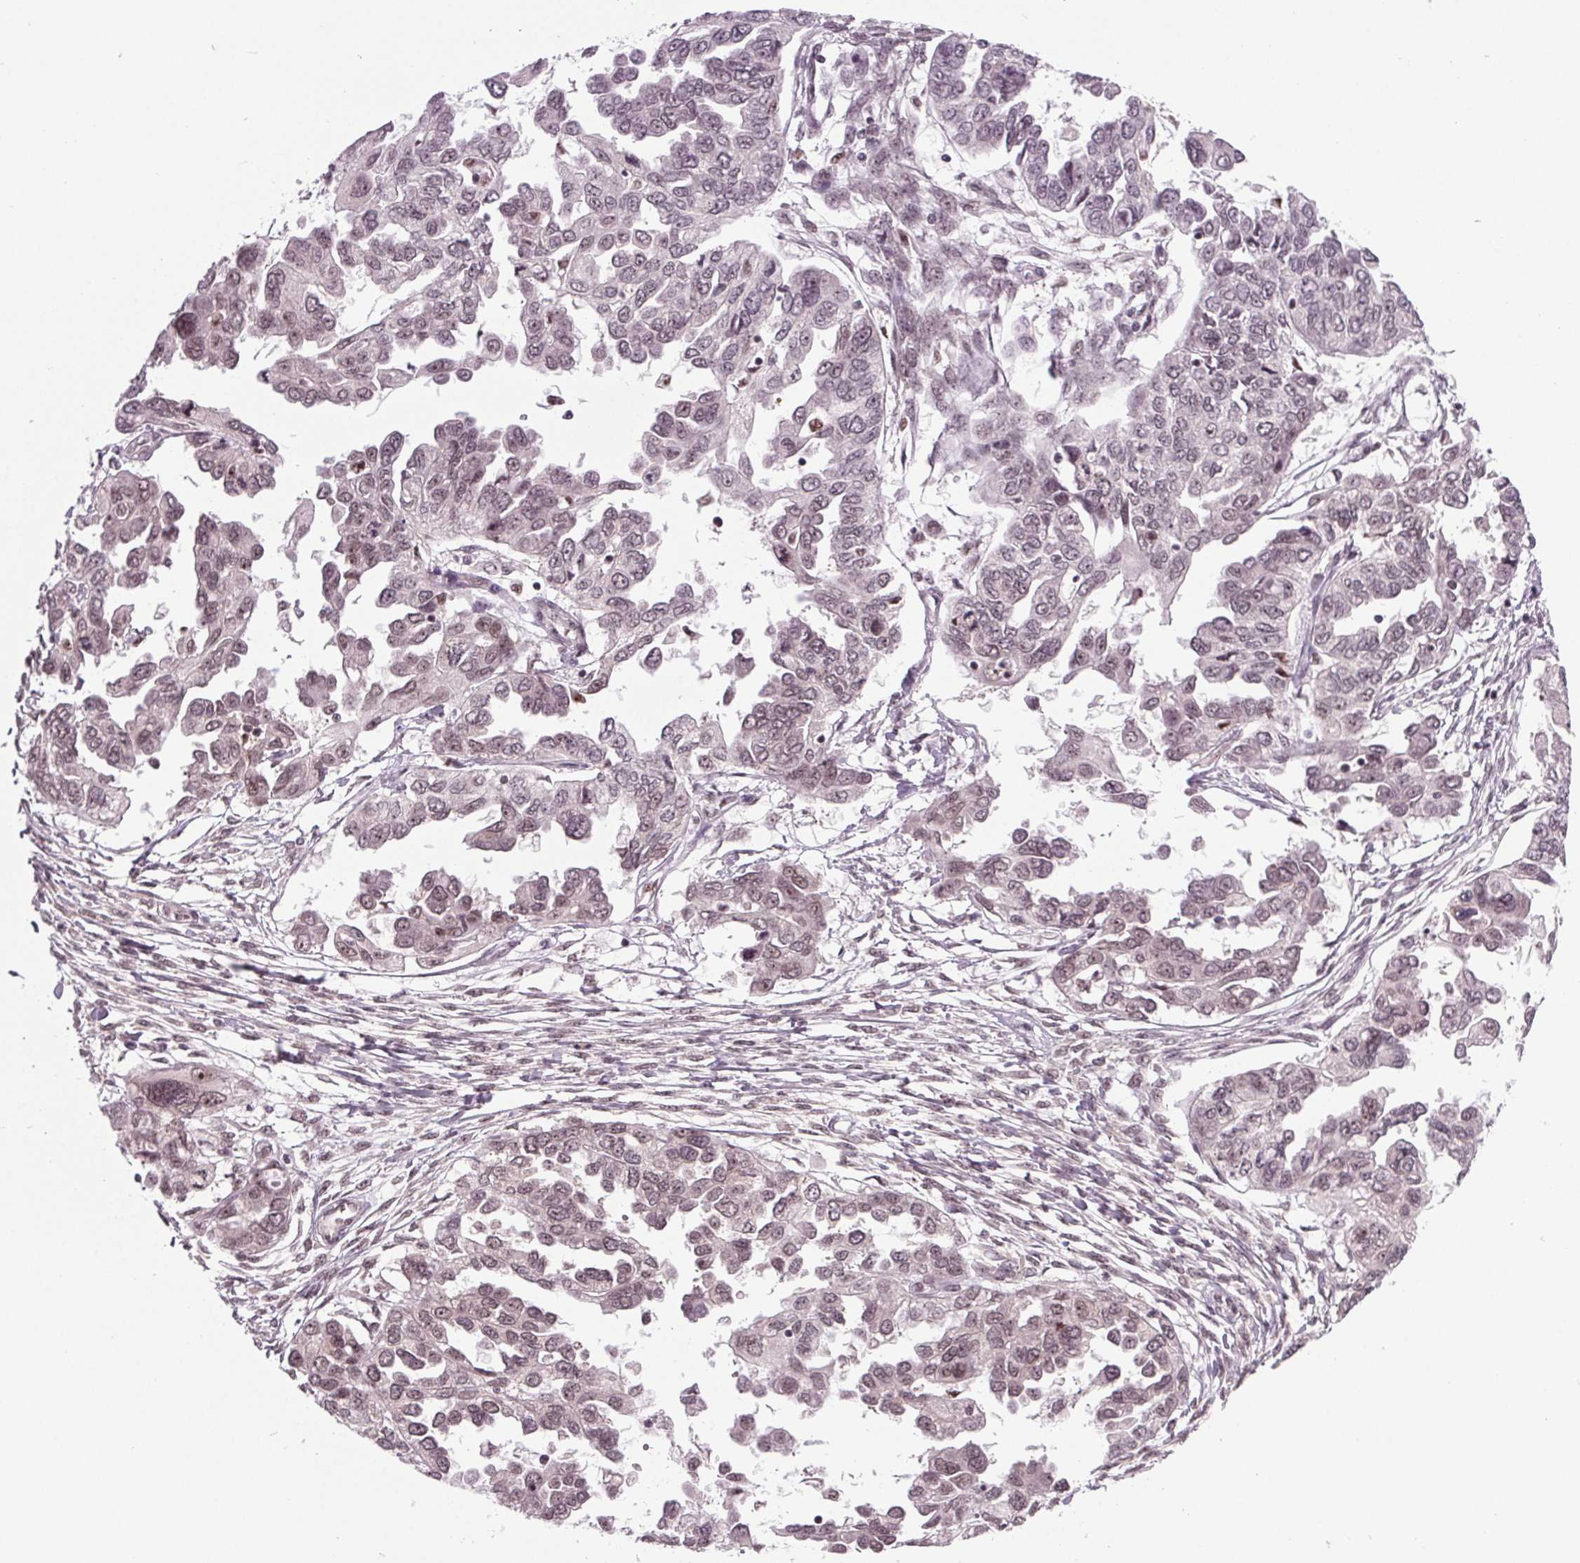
{"staining": {"intensity": "weak", "quantity": "<25%", "location": "nuclear"}, "tissue": "ovarian cancer", "cell_type": "Tumor cells", "image_type": "cancer", "snomed": [{"axis": "morphology", "description": "Cystadenocarcinoma, serous, NOS"}, {"axis": "topography", "description": "Ovary"}], "caption": "DAB (3,3'-diaminobenzidine) immunohistochemical staining of human ovarian cancer (serous cystadenocarcinoma) displays no significant positivity in tumor cells.", "gene": "DDX41", "patient": {"sex": "female", "age": 53}}